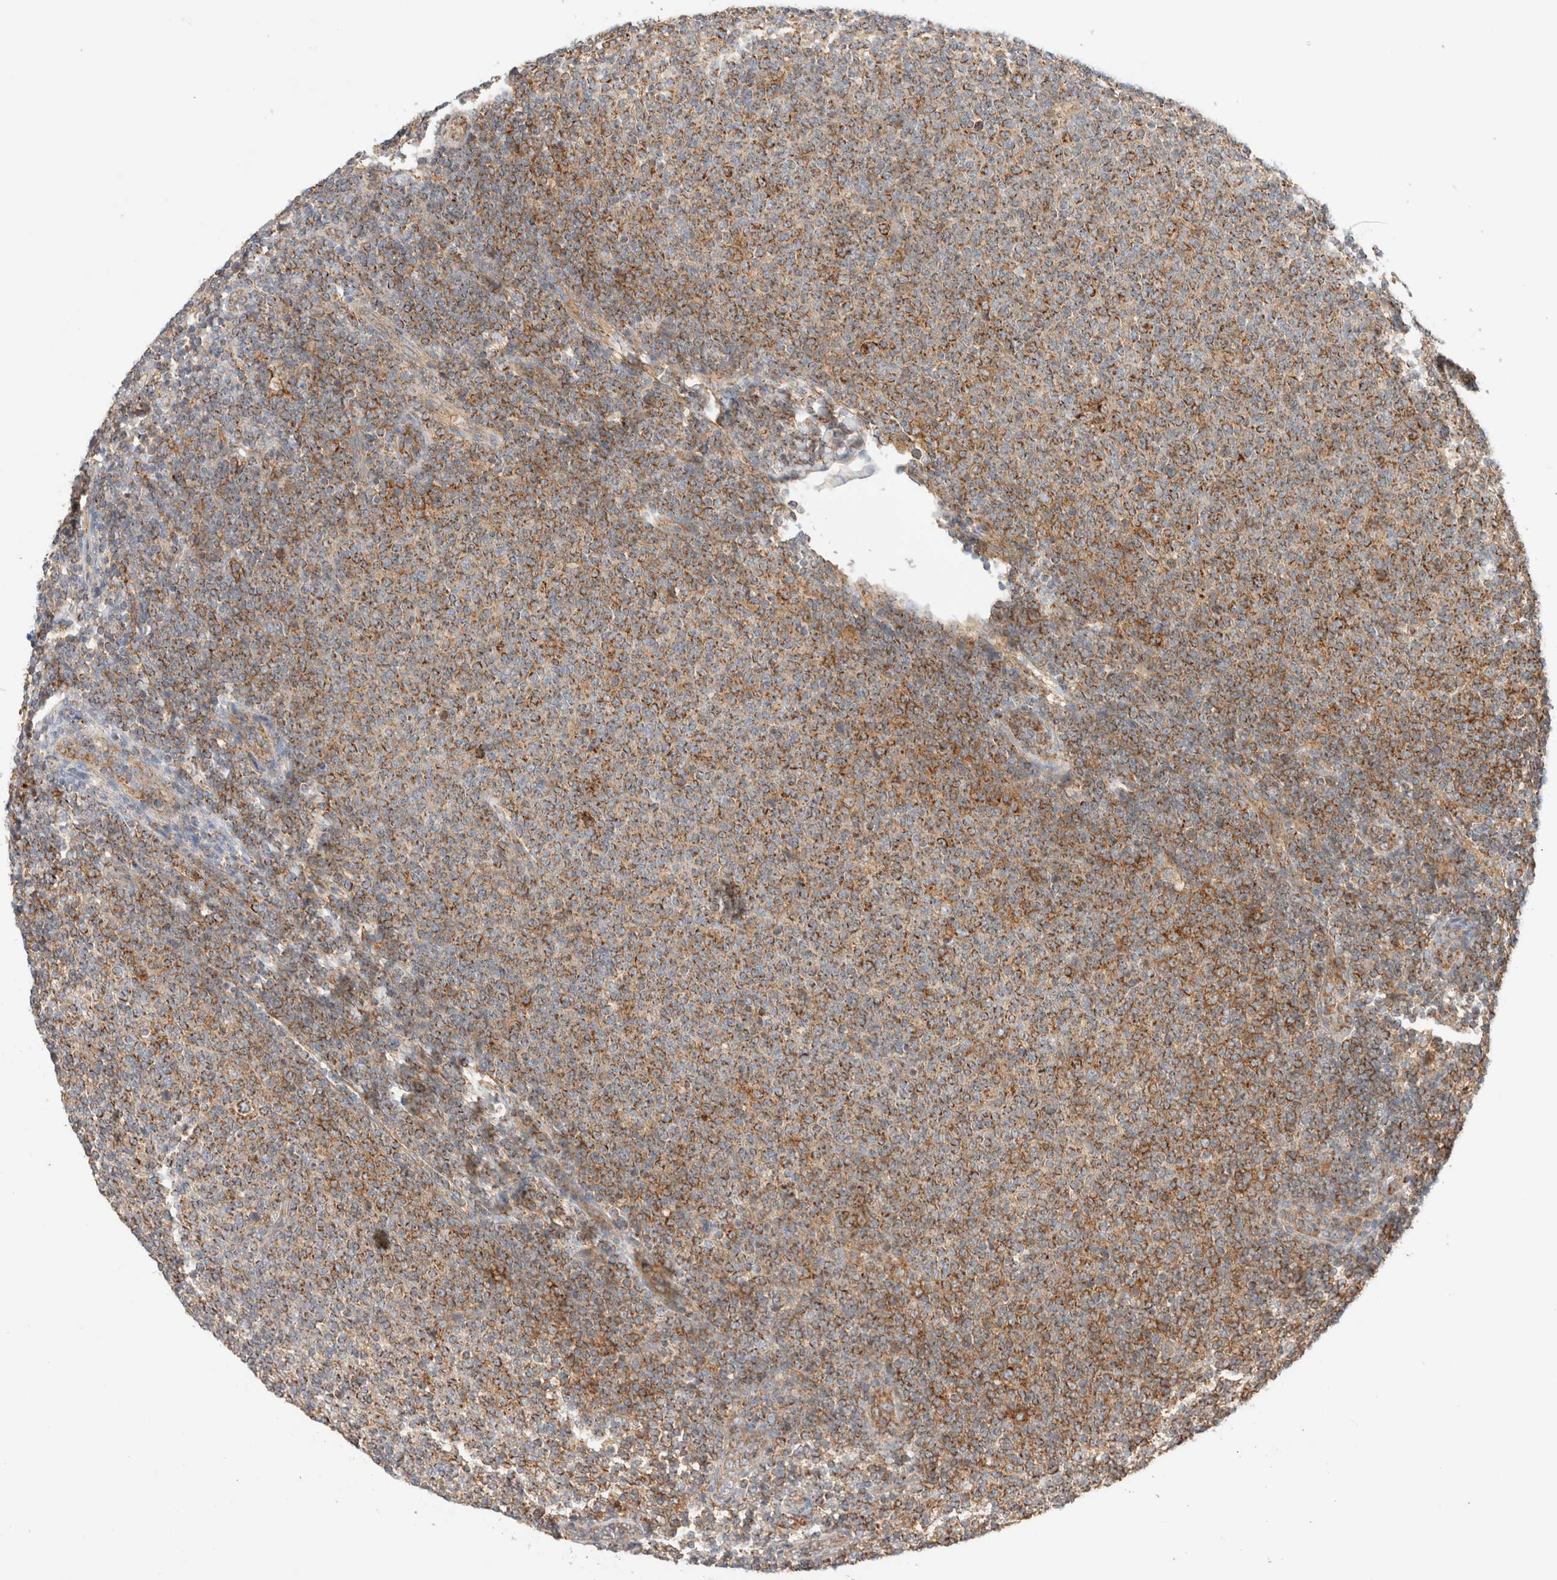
{"staining": {"intensity": "moderate", "quantity": ">75%", "location": "cytoplasmic/membranous"}, "tissue": "lymphoma", "cell_type": "Tumor cells", "image_type": "cancer", "snomed": [{"axis": "morphology", "description": "Malignant lymphoma, non-Hodgkin's type, Low grade"}, {"axis": "topography", "description": "Lymph node"}], "caption": "Tumor cells demonstrate medium levels of moderate cytoplasmic/membranous staining in about >75% of cells in malignant lymphoma, non-Hodgkin's type (low-grade). (brown staining indicates protein expression, while blue staining denotes nuclei).", "gene": "MRM3", "patient": {"sex": "male", "age": 66}}